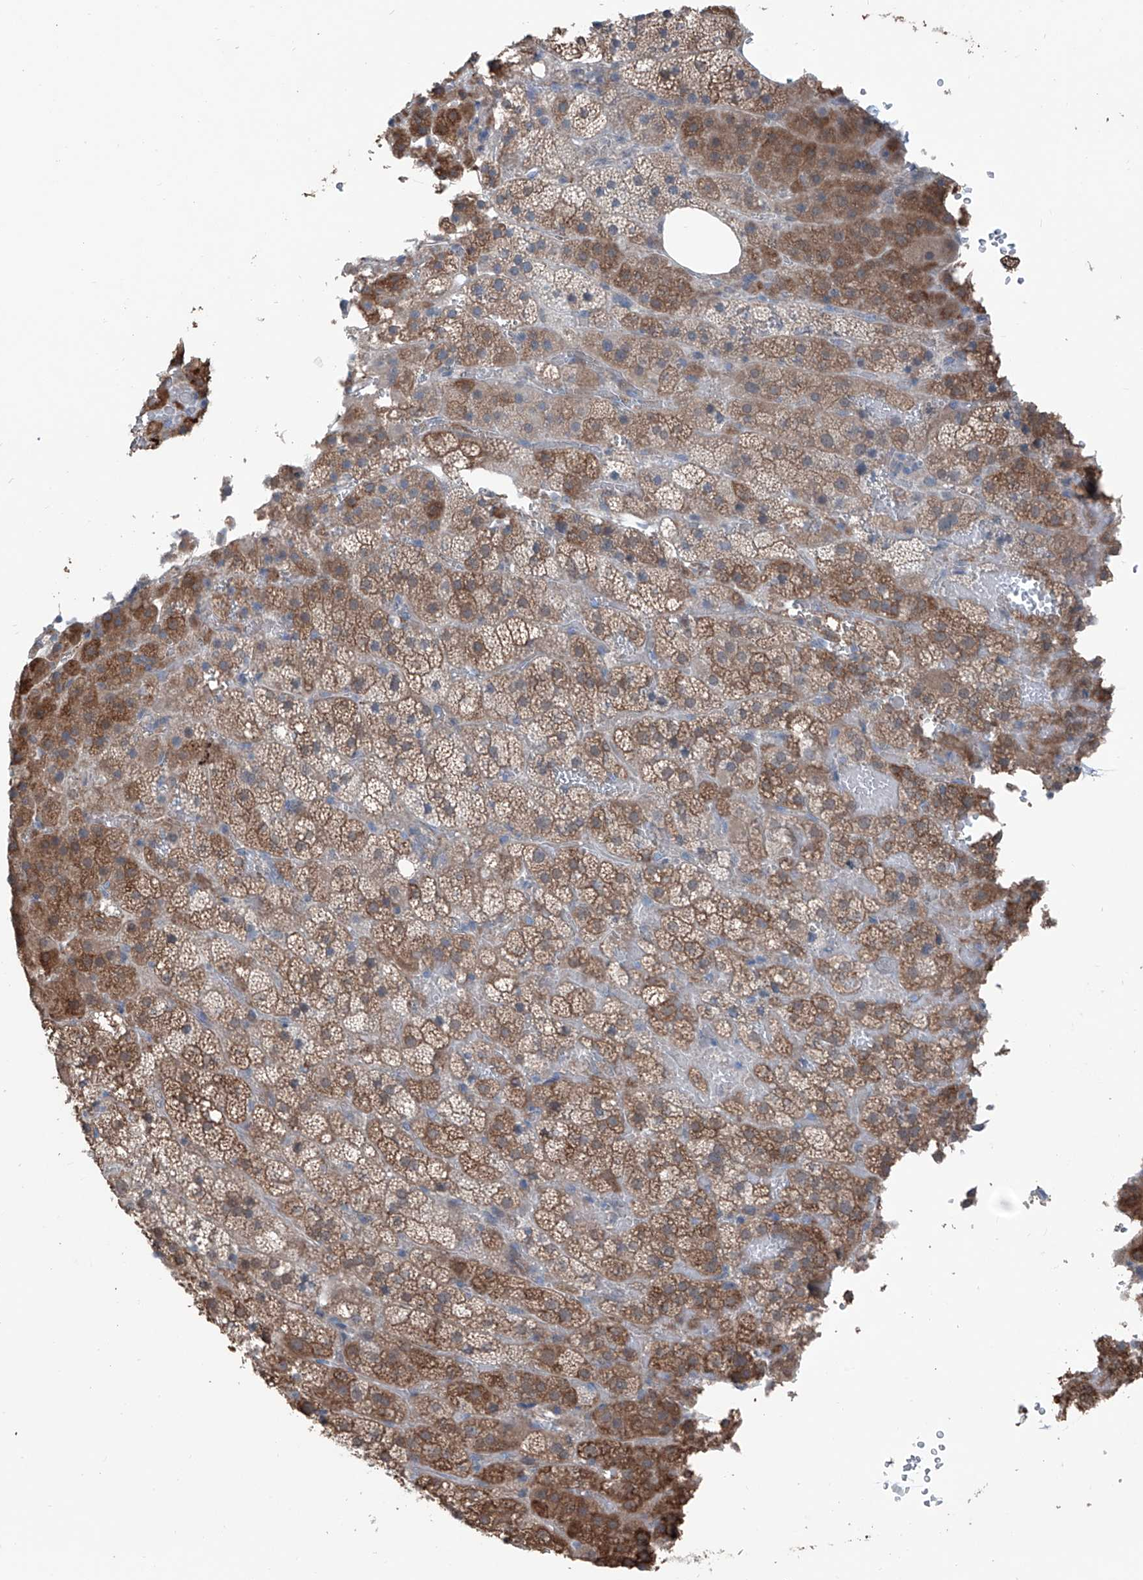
{"staining": {"intensity": "moderate", "quantity": ">75%", "location": "cytoplasmic/membranous"}, "tissue": "adrenal gland", "cell_type": "Glandular cells", "image_type": "normal", "snomed": [{"axis": "morphology", "description": "Normal tissue, NOS"}, {"axis": "topography", "description": "Adrenal gland"}], "caption": "DAB immunohistochemical staining of unremarkable adrenal gland exhibits moderate cytoplasmic/membranous protein positivity in about >75% of glandular cells. (DAB IHC with brightfield microscopy, high magnification).", "gene": "HSPB11", "patient": {"sex": "female", "age": 59}}